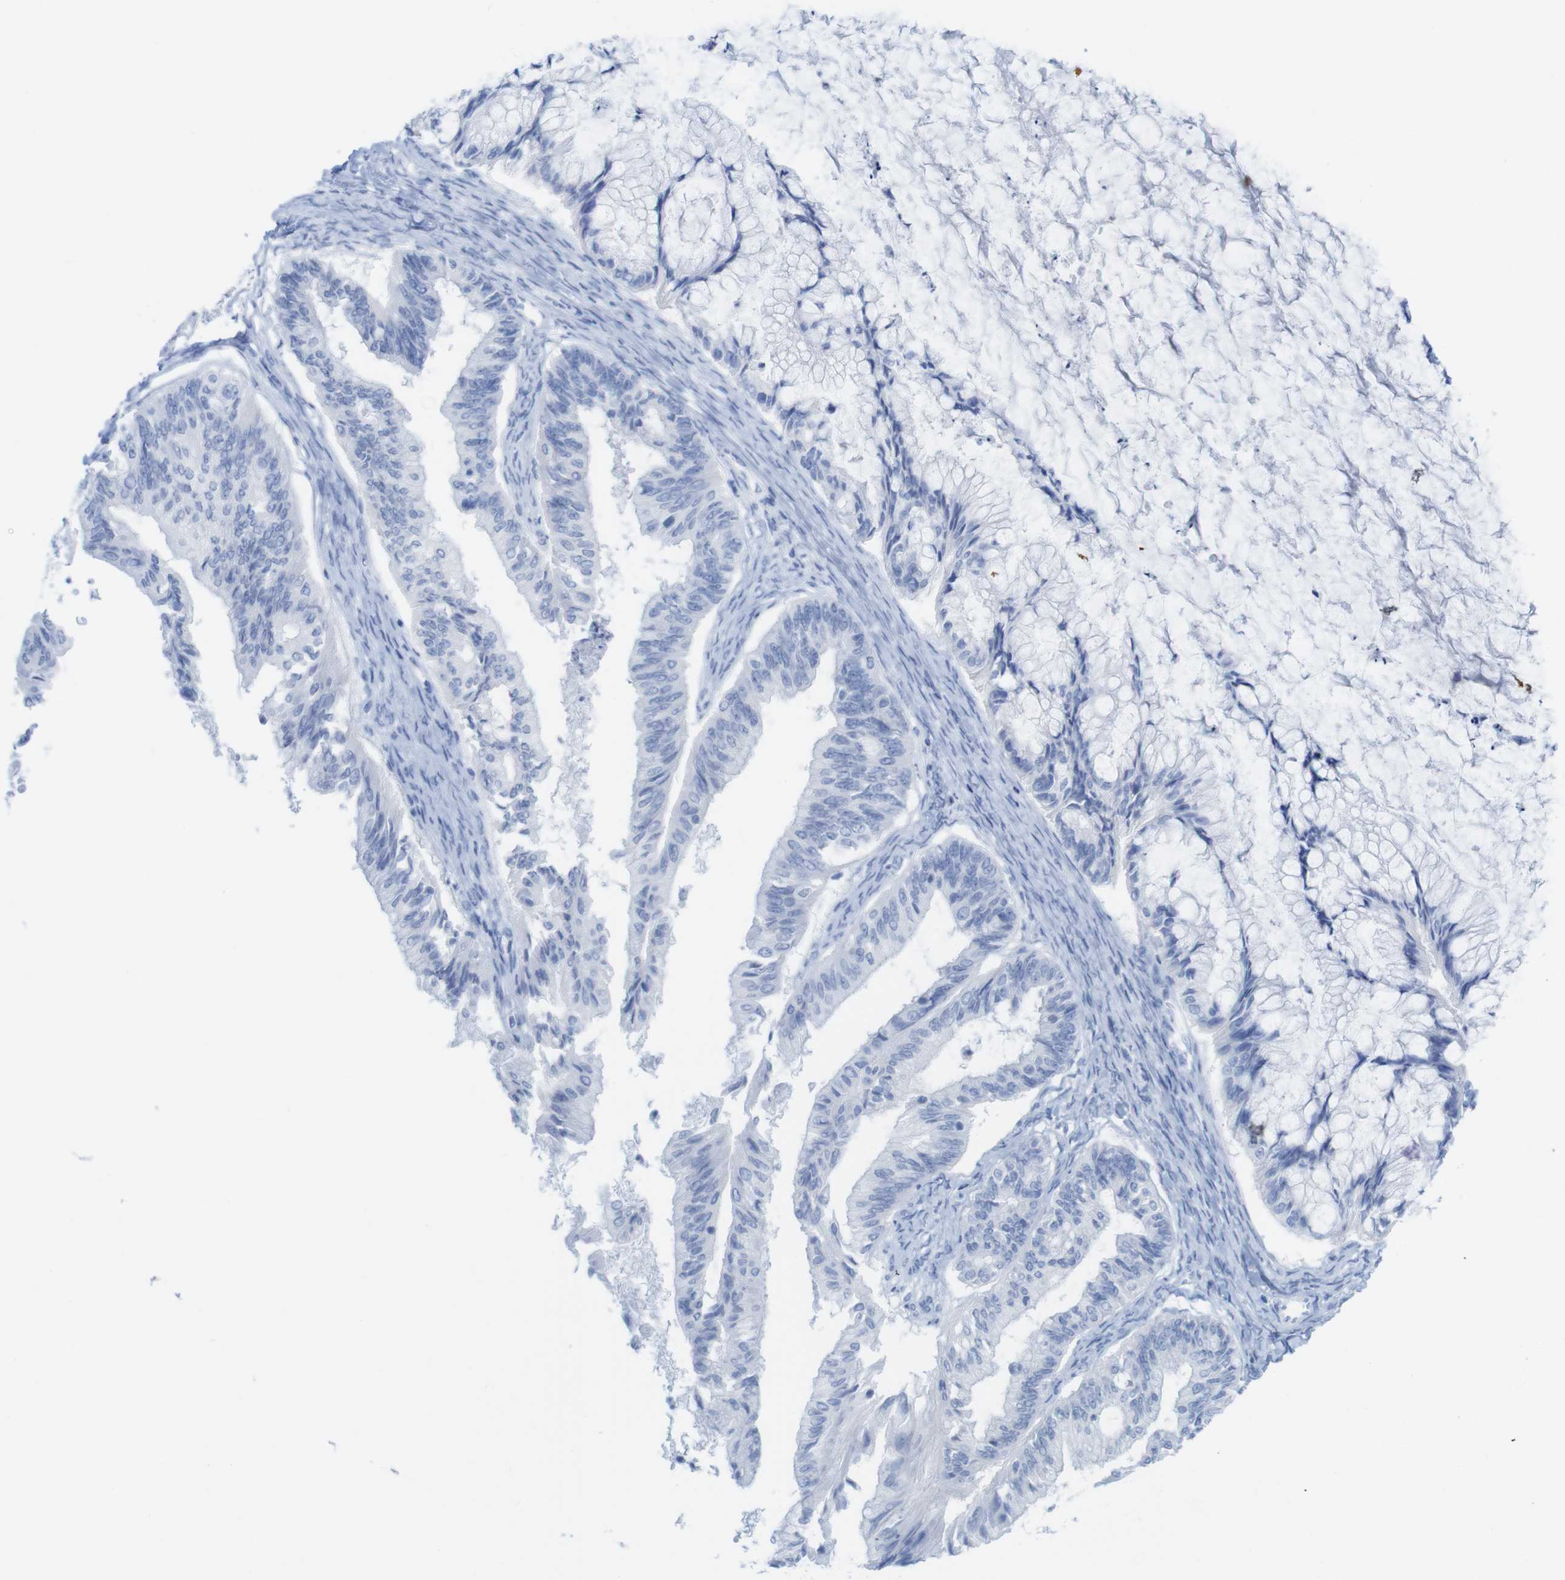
{"staining": {"intensity": "negative", "quantity": "none", "location": "none"}, "tissue": "ovarian cancer", "cell_type": "Tumor cells", "image_type": "cancer", "snomed": [{"axis": "morphology", "description": "Cystadenocarcinoma, mucinous, NOS"}, {"axis": "topography", "description": "Ovary"}], "caption": "The micrograph shows no significant staining in tumor cells of mucinous cystadenocarcinoma (ovarian).", "gene": "MYH7", "patient": {"sex": "female", "age": 57}}